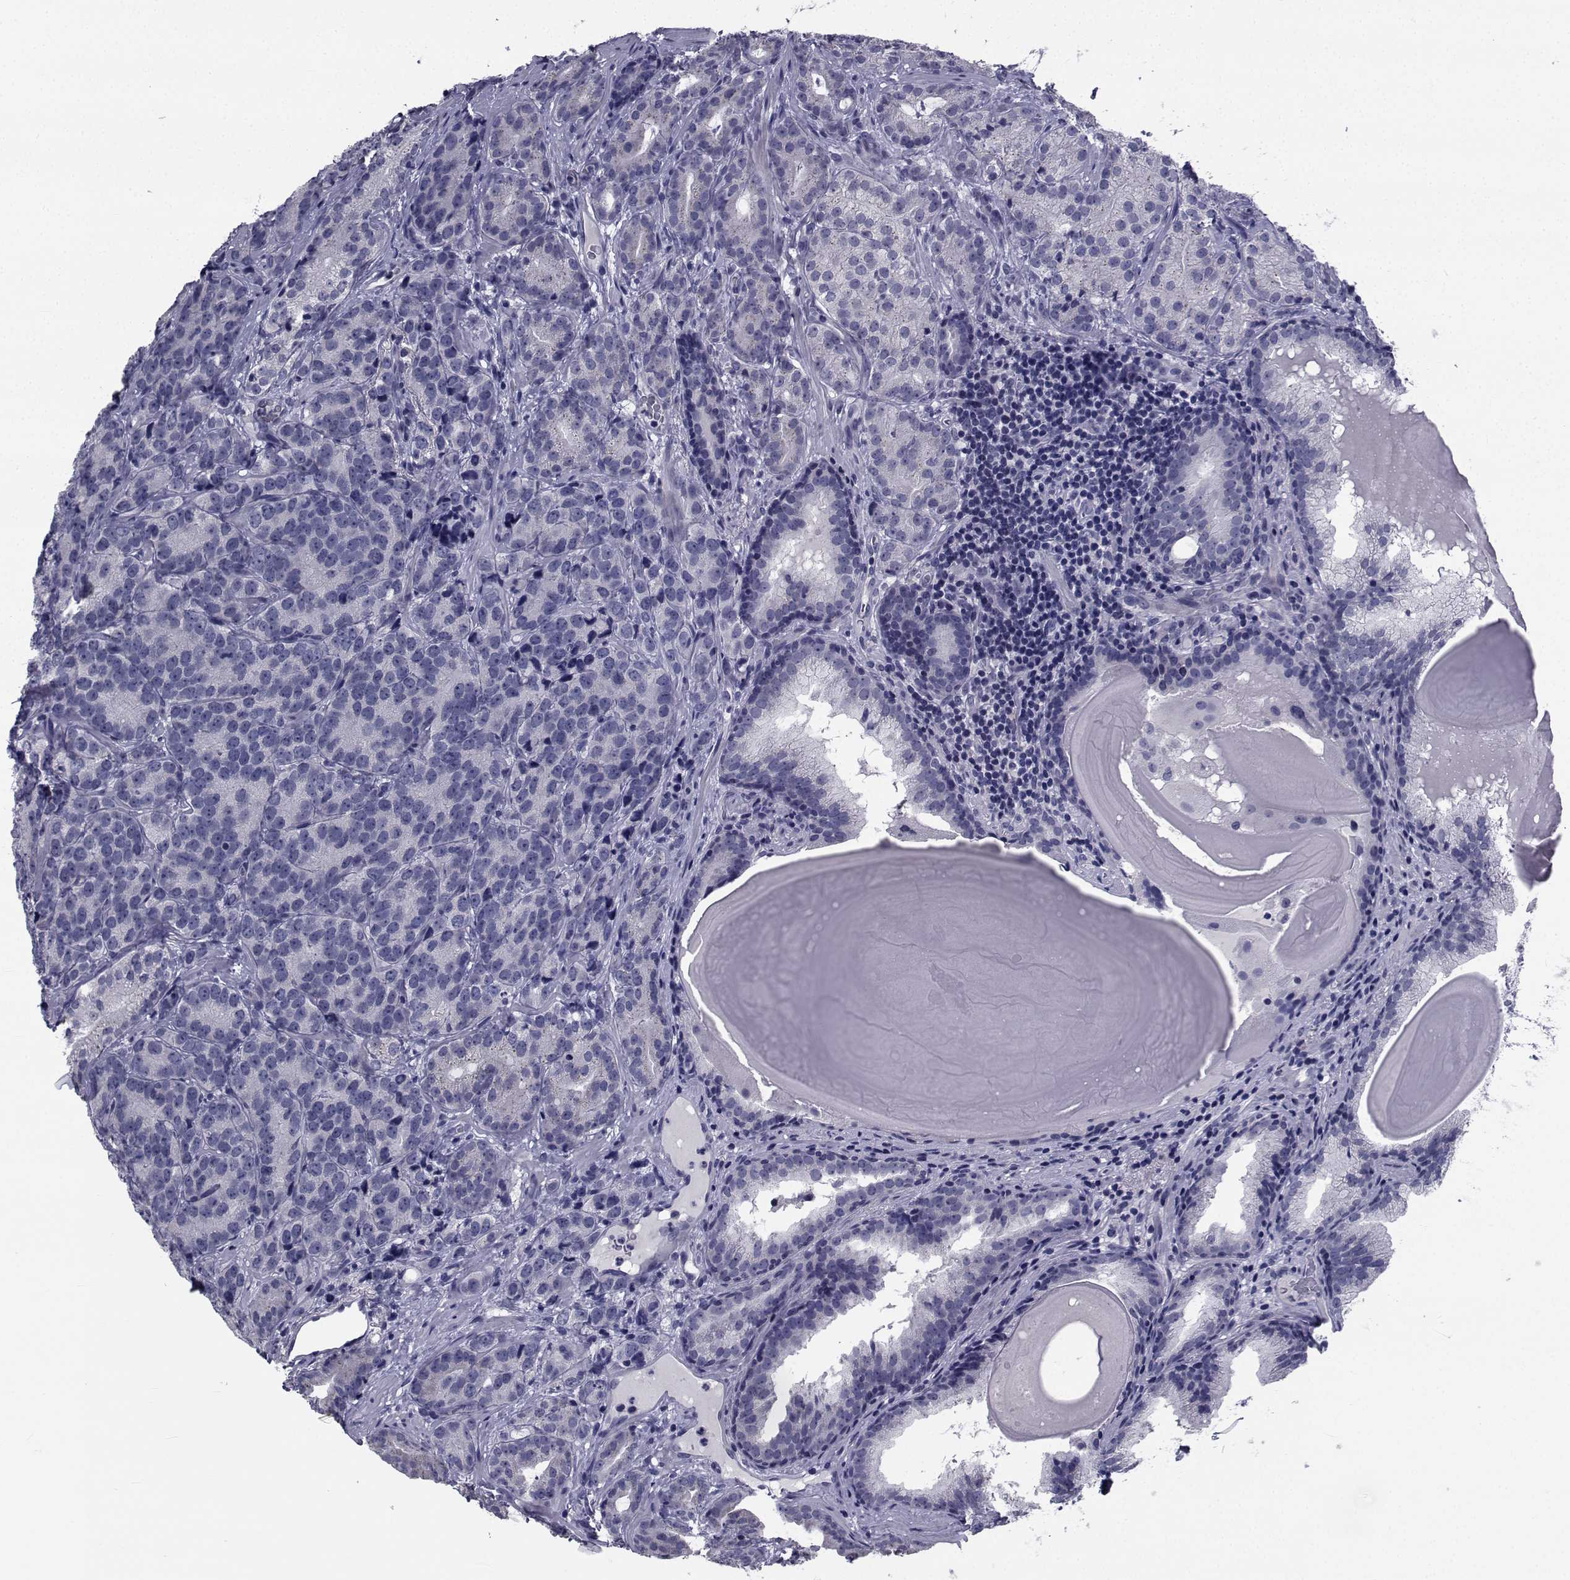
{"staining": {"intensity": "negative", "quantity": "none", "location": "none"}, "tissue": "prostate cancer", "cell_type": "Tumor cells", "image_type": "cancer", "snomed": [{"axis": "morphology", "description": "Adenocarcinoma, NOS"}, {"axis": "topography", "description": "Prostate"}], "caption": "Adenocarcinoma (prostate) was stained to show a protein in brown. There is no significant staining in tumor cells.", "gene": "CHRNA1", "patient": {"sex": "male", "age": 71}}